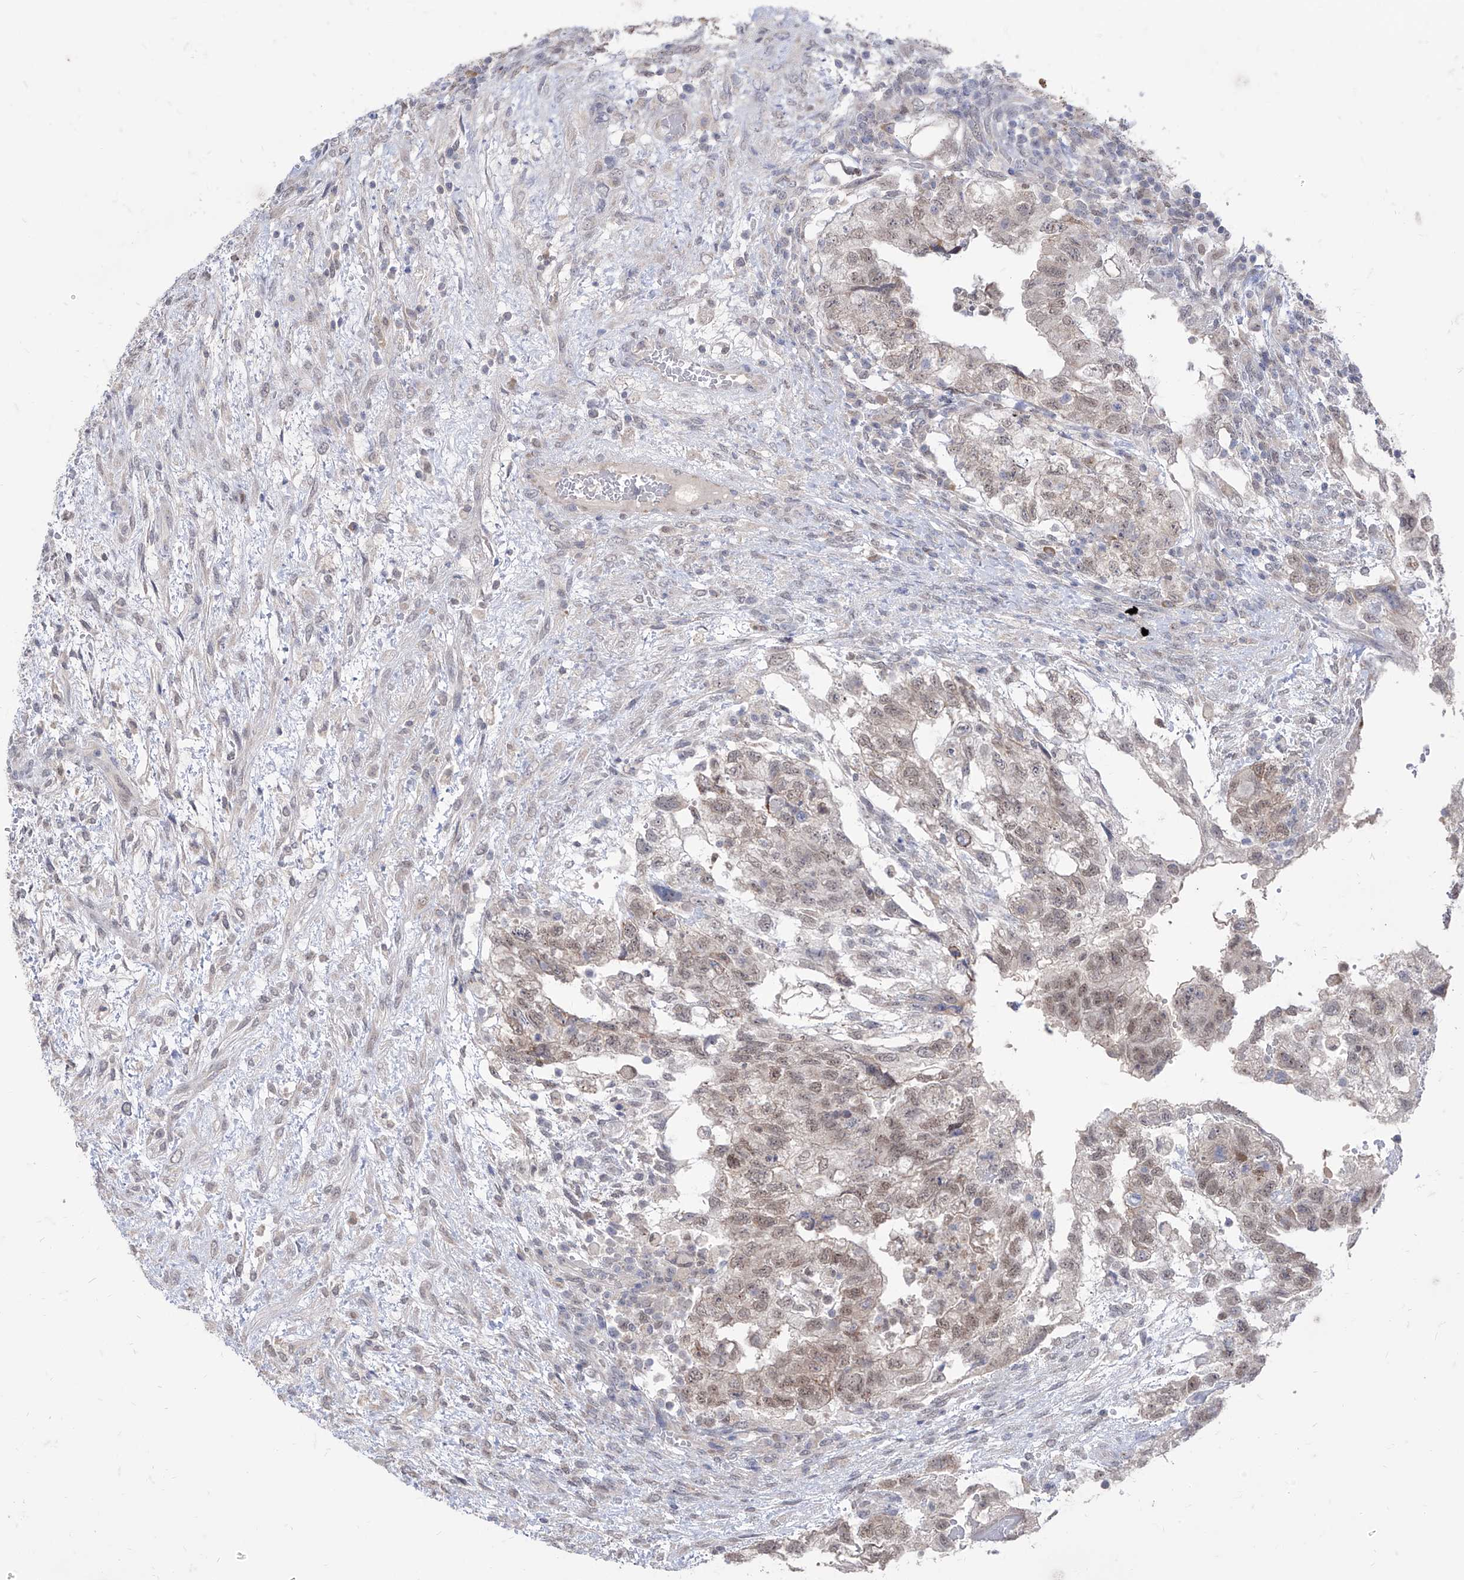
{"staining": {"intensity": "weak", "quantity": ">75%", "location": "nuclear"}, "tissue": "testis cancer", "cell_type": "Tumor cells", "image_type": "cancer", "snomed": [{"axis": "morphology", "description": "Carcinoma, Embryonal, NOS"}, {"axis": "topography", "description": "Testis"}], "caption": "Testis embryonal carcinoma was stained to show a protein in brown. There is low levels of weak nuclear expression in about >75% of tumor cells.", "gene": "BROX", "patient": {"sex": "male", "age": 36}}